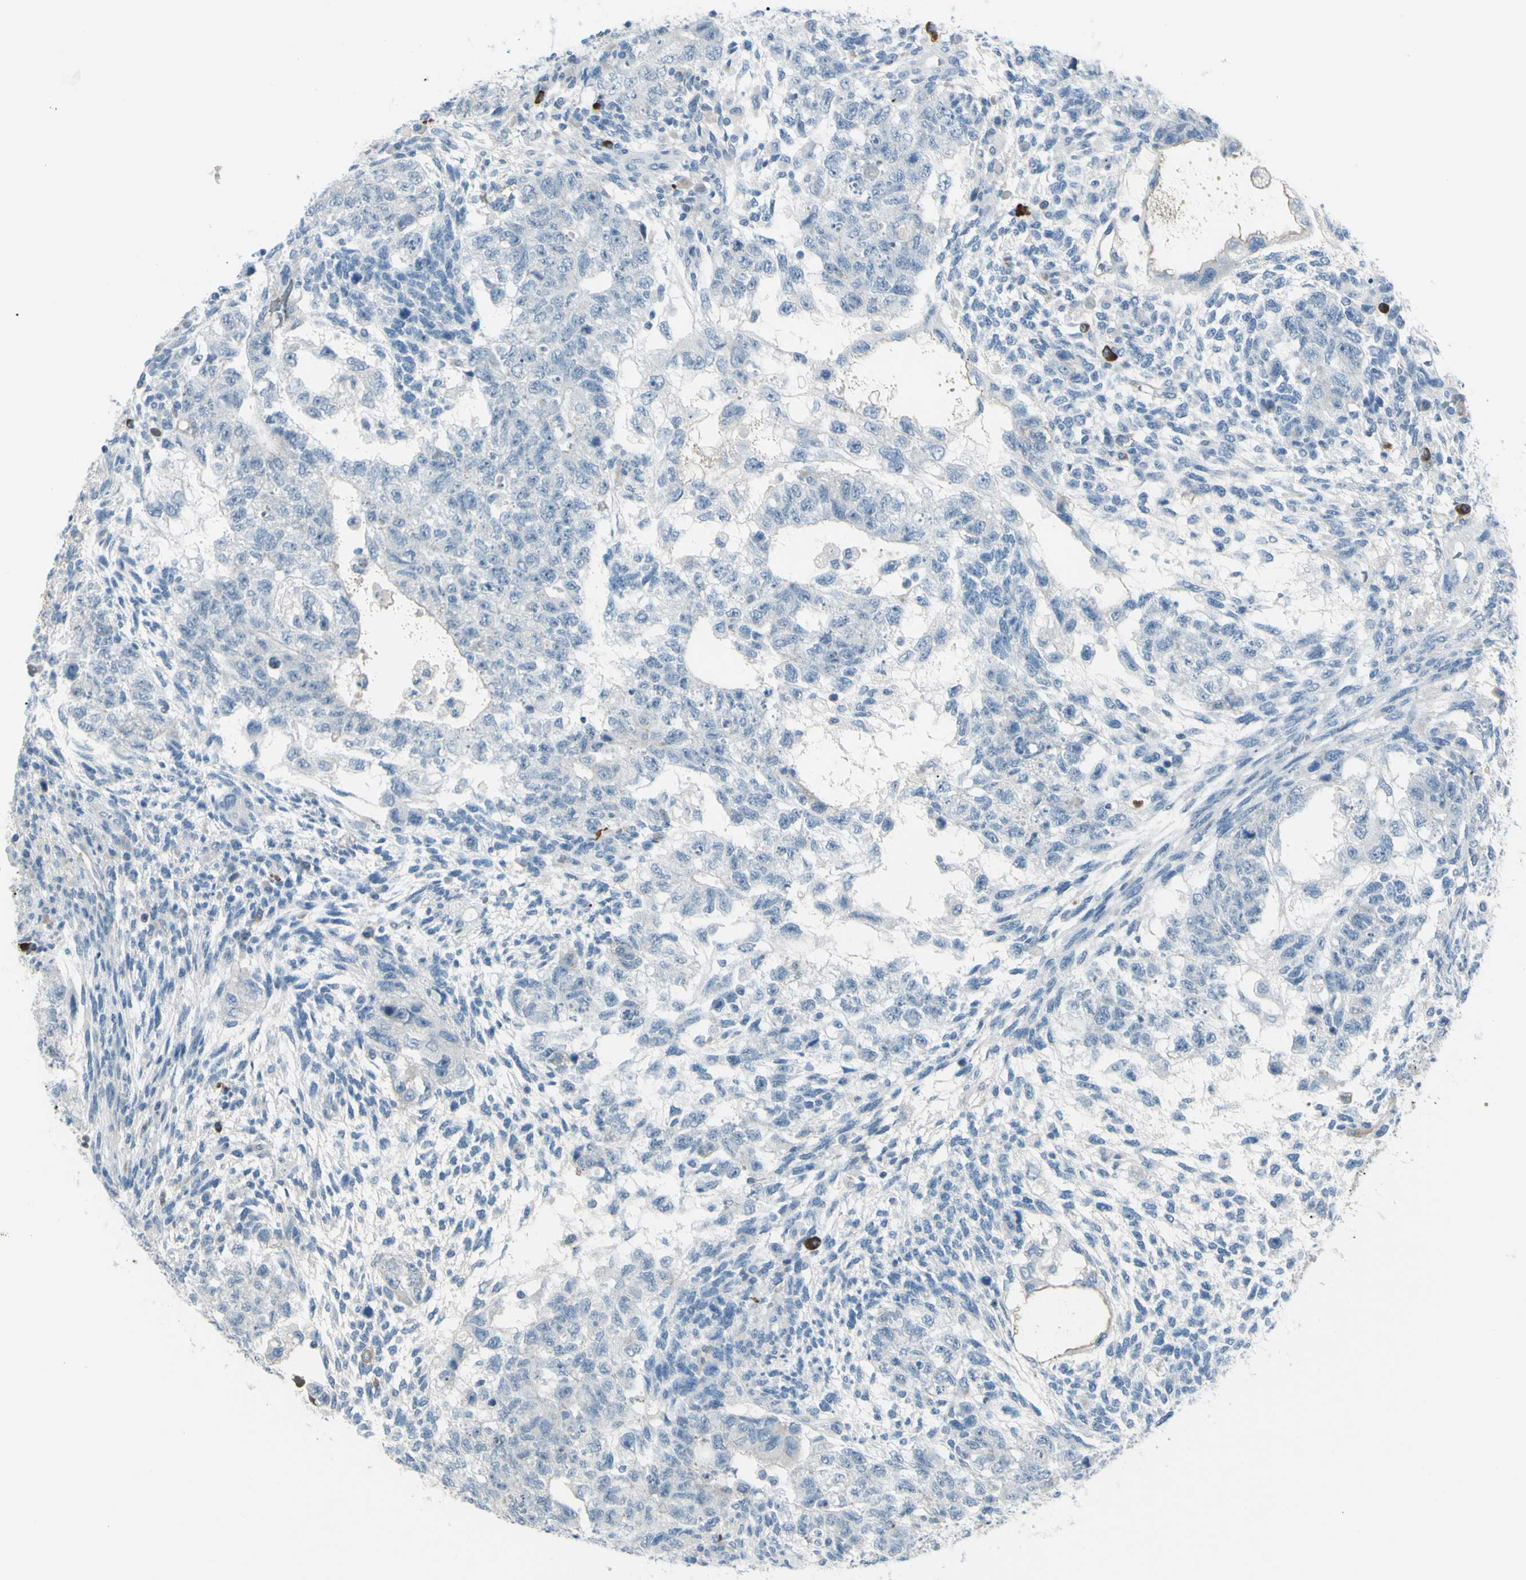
{"staining": {"intensity": "negative", "quantity": "none", "location": "none"}, "tissue": "testis cancer", "cell_type": "Tumor cells", "image_type": "cancer", "snomed": [{"axis": "morphology", "description": "Normal tissue, NOS"}, {"axis": "morphology", "description": "Carcinoma, Embryonal, NOS"}, {"axis": "topography", "description": "Testis"}], "caption": "Immunohistochemistry (IHC) of human testis cancer demonstrates no positivity in tumor cells.", "gene": "GPR34", "patient": {"sex": "male", "age": 36}}